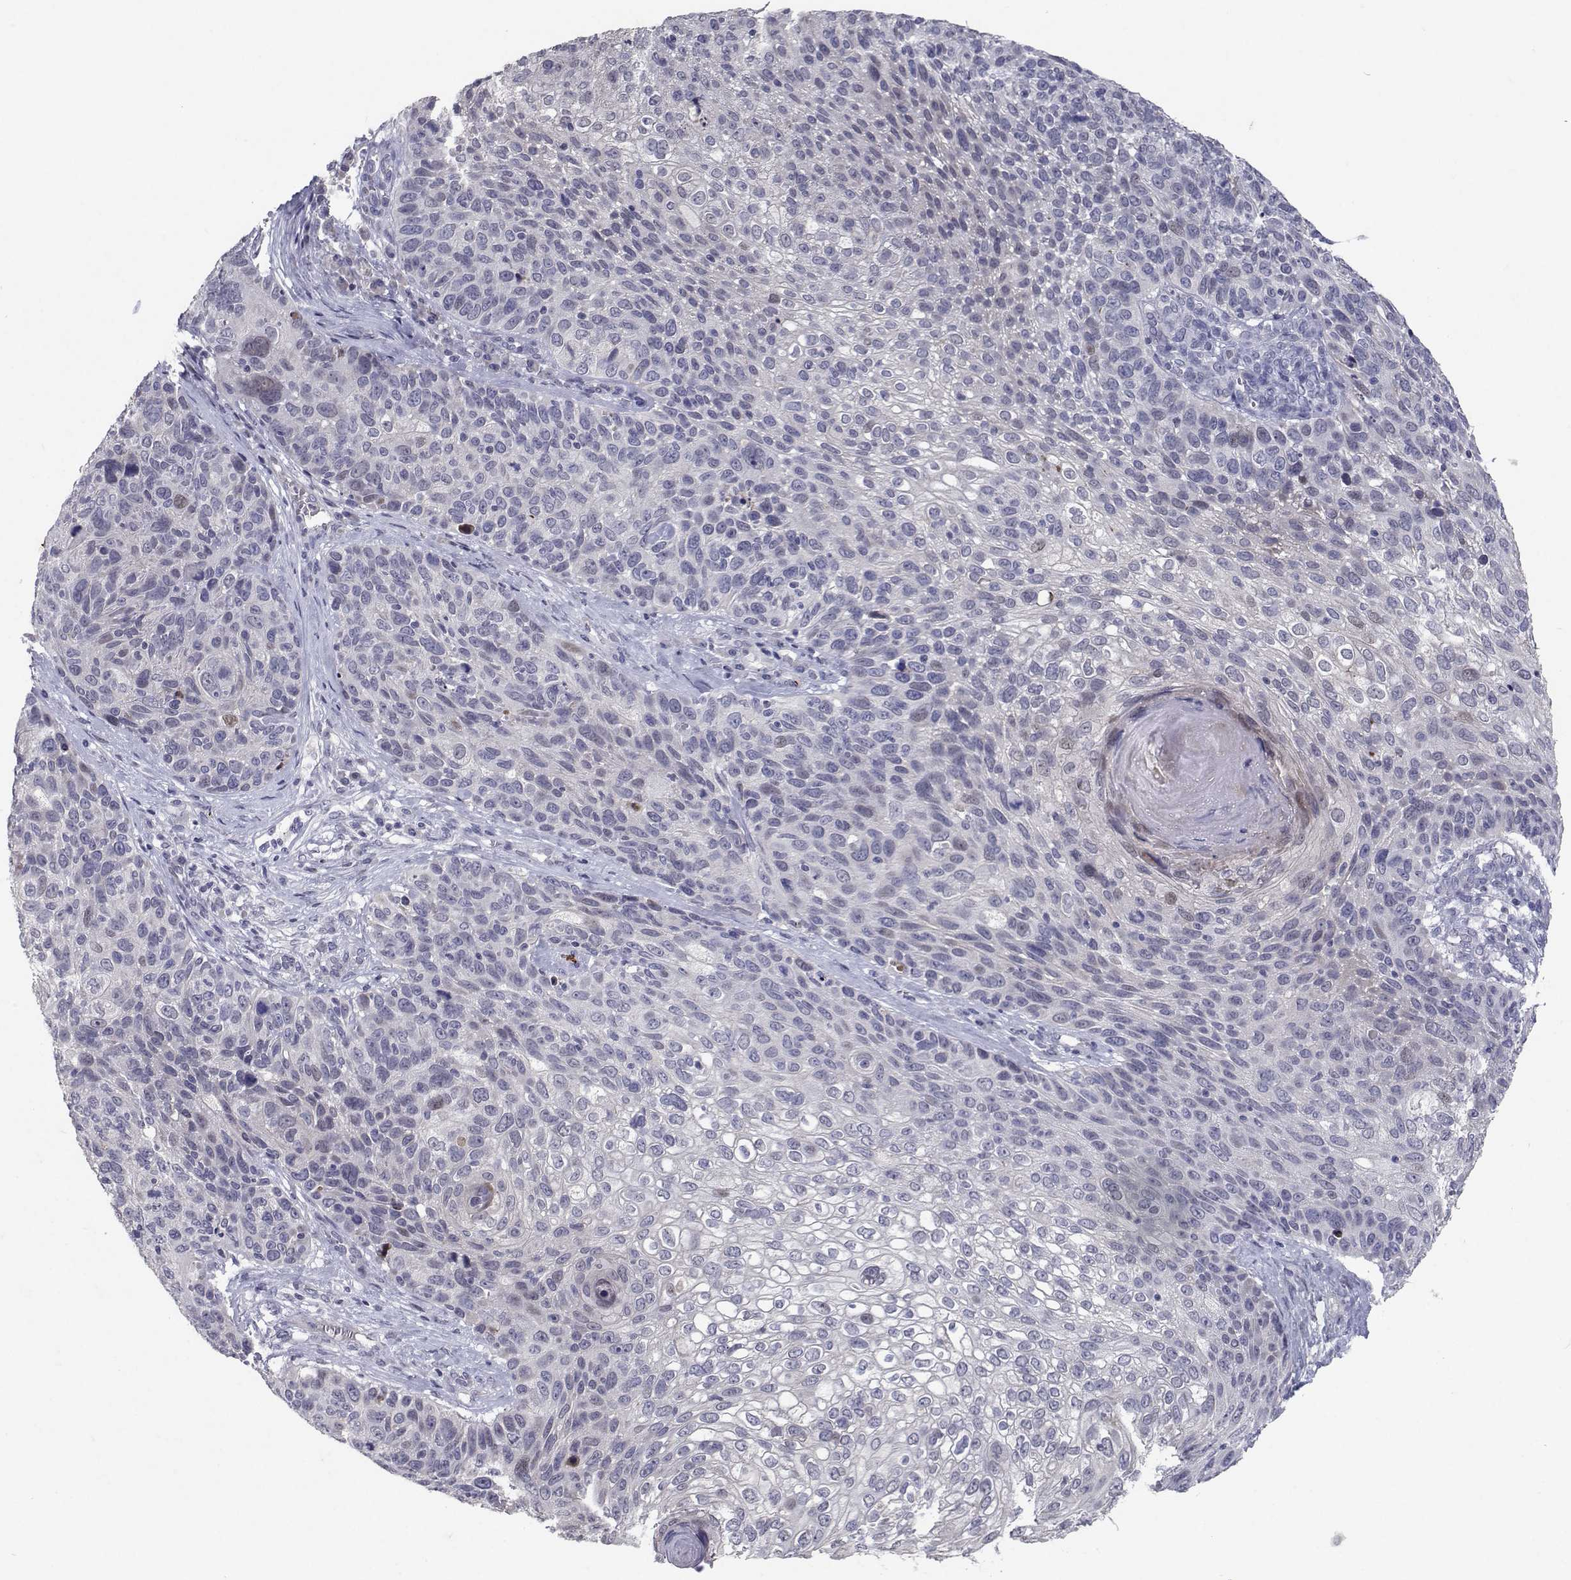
{"staining": {"intensity": "negative", "quantity": "none", "location": "none"}, "tissue": "skin cancer", "cell_type": "Tumor cells", "image_type": "cancer", "snomed": [{"axis": "morphology", "description": "Squamous cell carcinoma, NOS"}, {"axis": "topography", "description": "Skin"}], "caption": "Skin cancer (squamous cell carcinoma) was stained to show a protein in brown. There is no significant positivity in tumor cells. (Stains: DAB immunohistochemistry (IHC) with hematoxylin counter stain, Microscopy: brightfield microscopy at high magnification).", "gene": "RBPJL", "patient": {"sex": "male", "age": 92}}